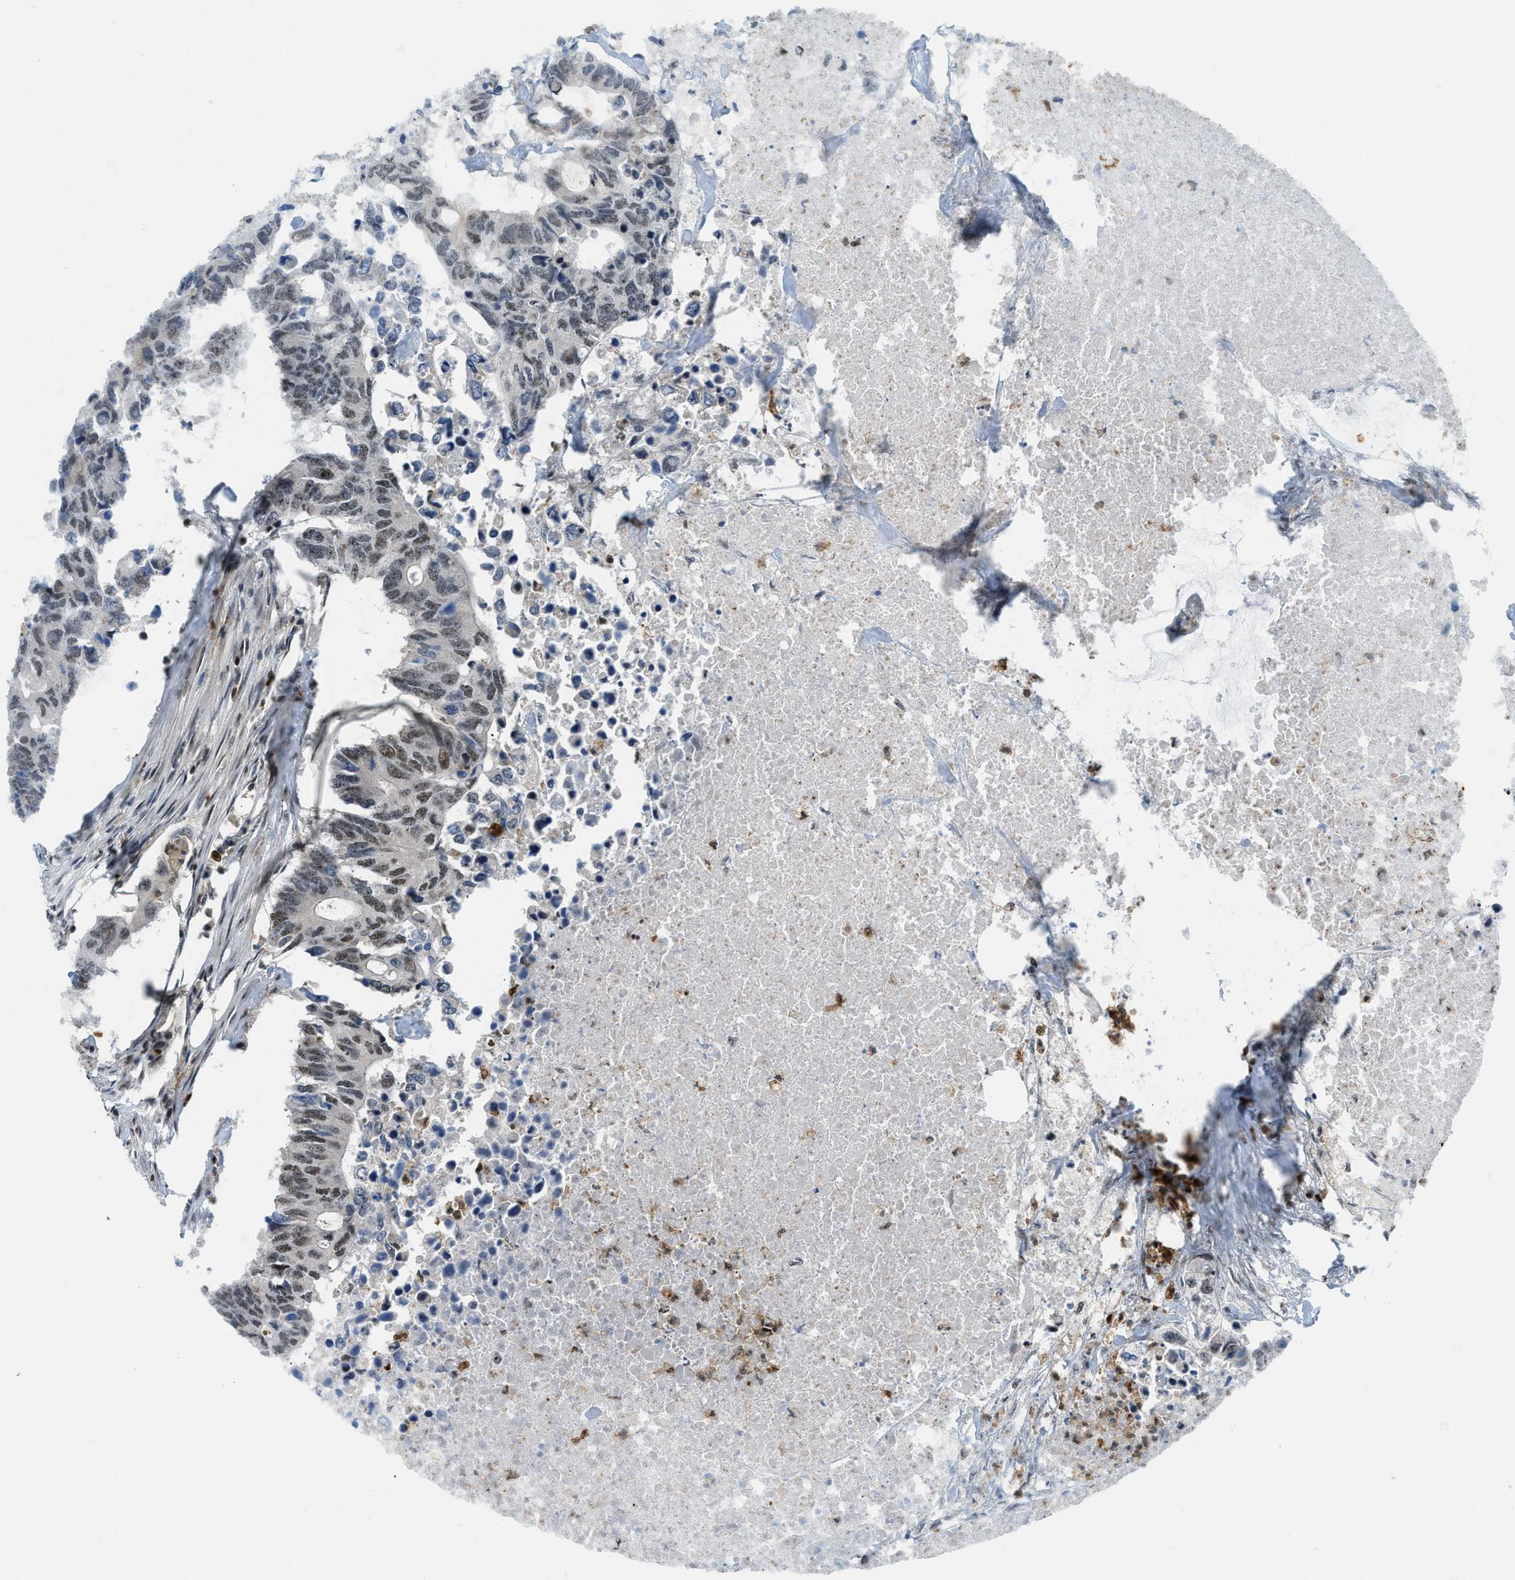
{"staining": {"intensity": "moderate", "quantity": ">75%", "location": "nuclear"}, "tissue": "colorectal cancer", "cell_type": "Tumor cells", "image_type": "cancer", "snomed": [{"axis": "morphology", "description": "Adenocarcinoma, NOS"}, {"axis": "topography", "description": "Colon"}], "caption": "Immunohistochemical staining of colorectal adenocarcinoma shows medium levels of moderate nuclear protein expression in about >75% of tumor cells. The staining is performed using DAB brown chromogen to label protein expression. The nuclei are counter-stained blue using hematoxylin.", "gene": "E2F1", "patient": {"sex": "male", "age": 71}}